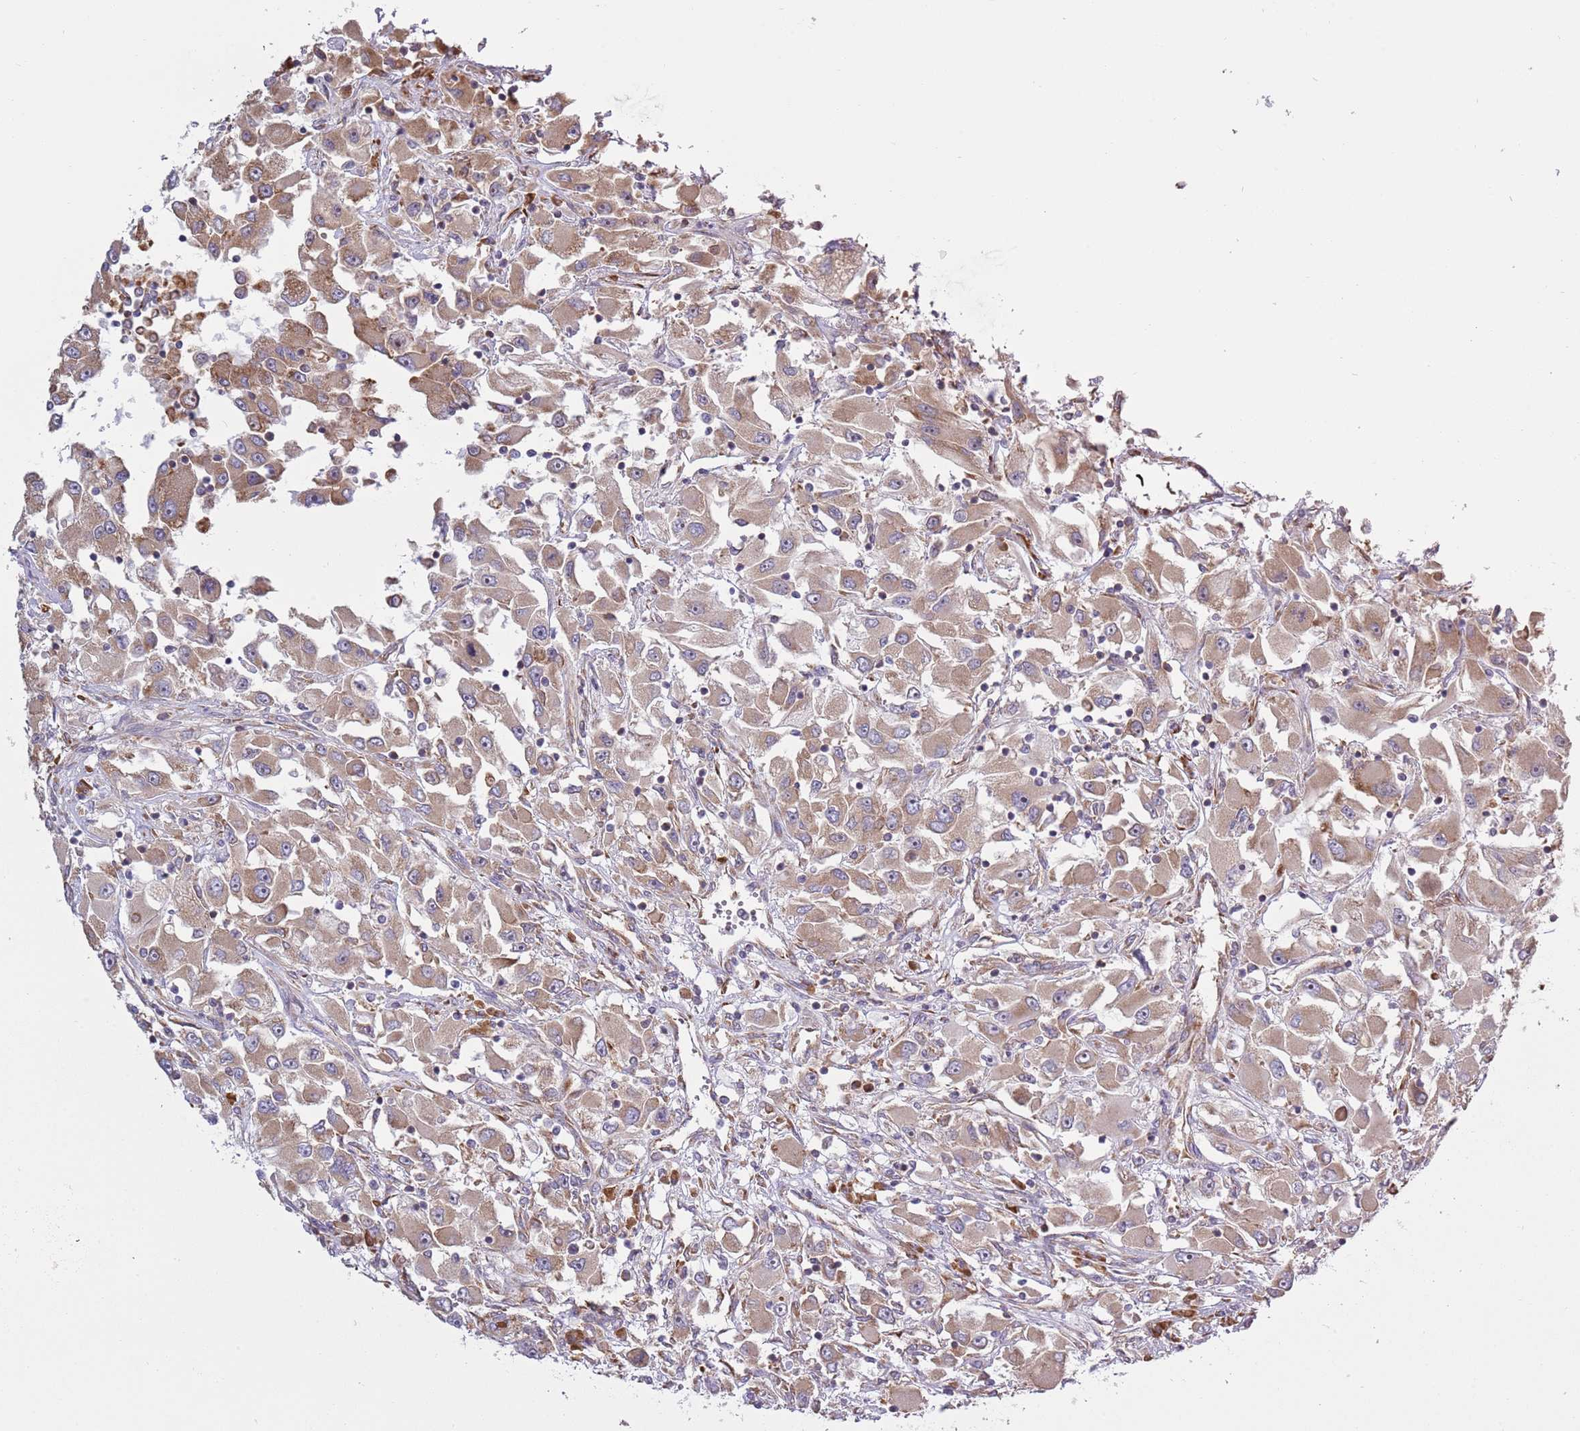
{"staining": {"intensity": "moderate", "quantity": ">75%", "location": "cytoplasmic/membranous"}, "tissue": "renal cancer", "cell_type": "Tumor cells", "image_type": "cancer", "snomed": [{"axis": "morphology", "description": "Adenocarcinoma, NOS"}, {"axis": "topography", "description": "Kidney"}], "caption": "Tumor cells display medium levels of moderate cytoplasmic/membranous staining in approximately >75% of cells in human renal adenocarcinoma. (Stains: DAB (3,3'-diaminobenzidine) in brown, nuclei in blue, Microscopy: brightfield microscopy at high magnification).", "gene": "RPL17-C18orf32", "patient": {"sex": "female", "age": 52}}